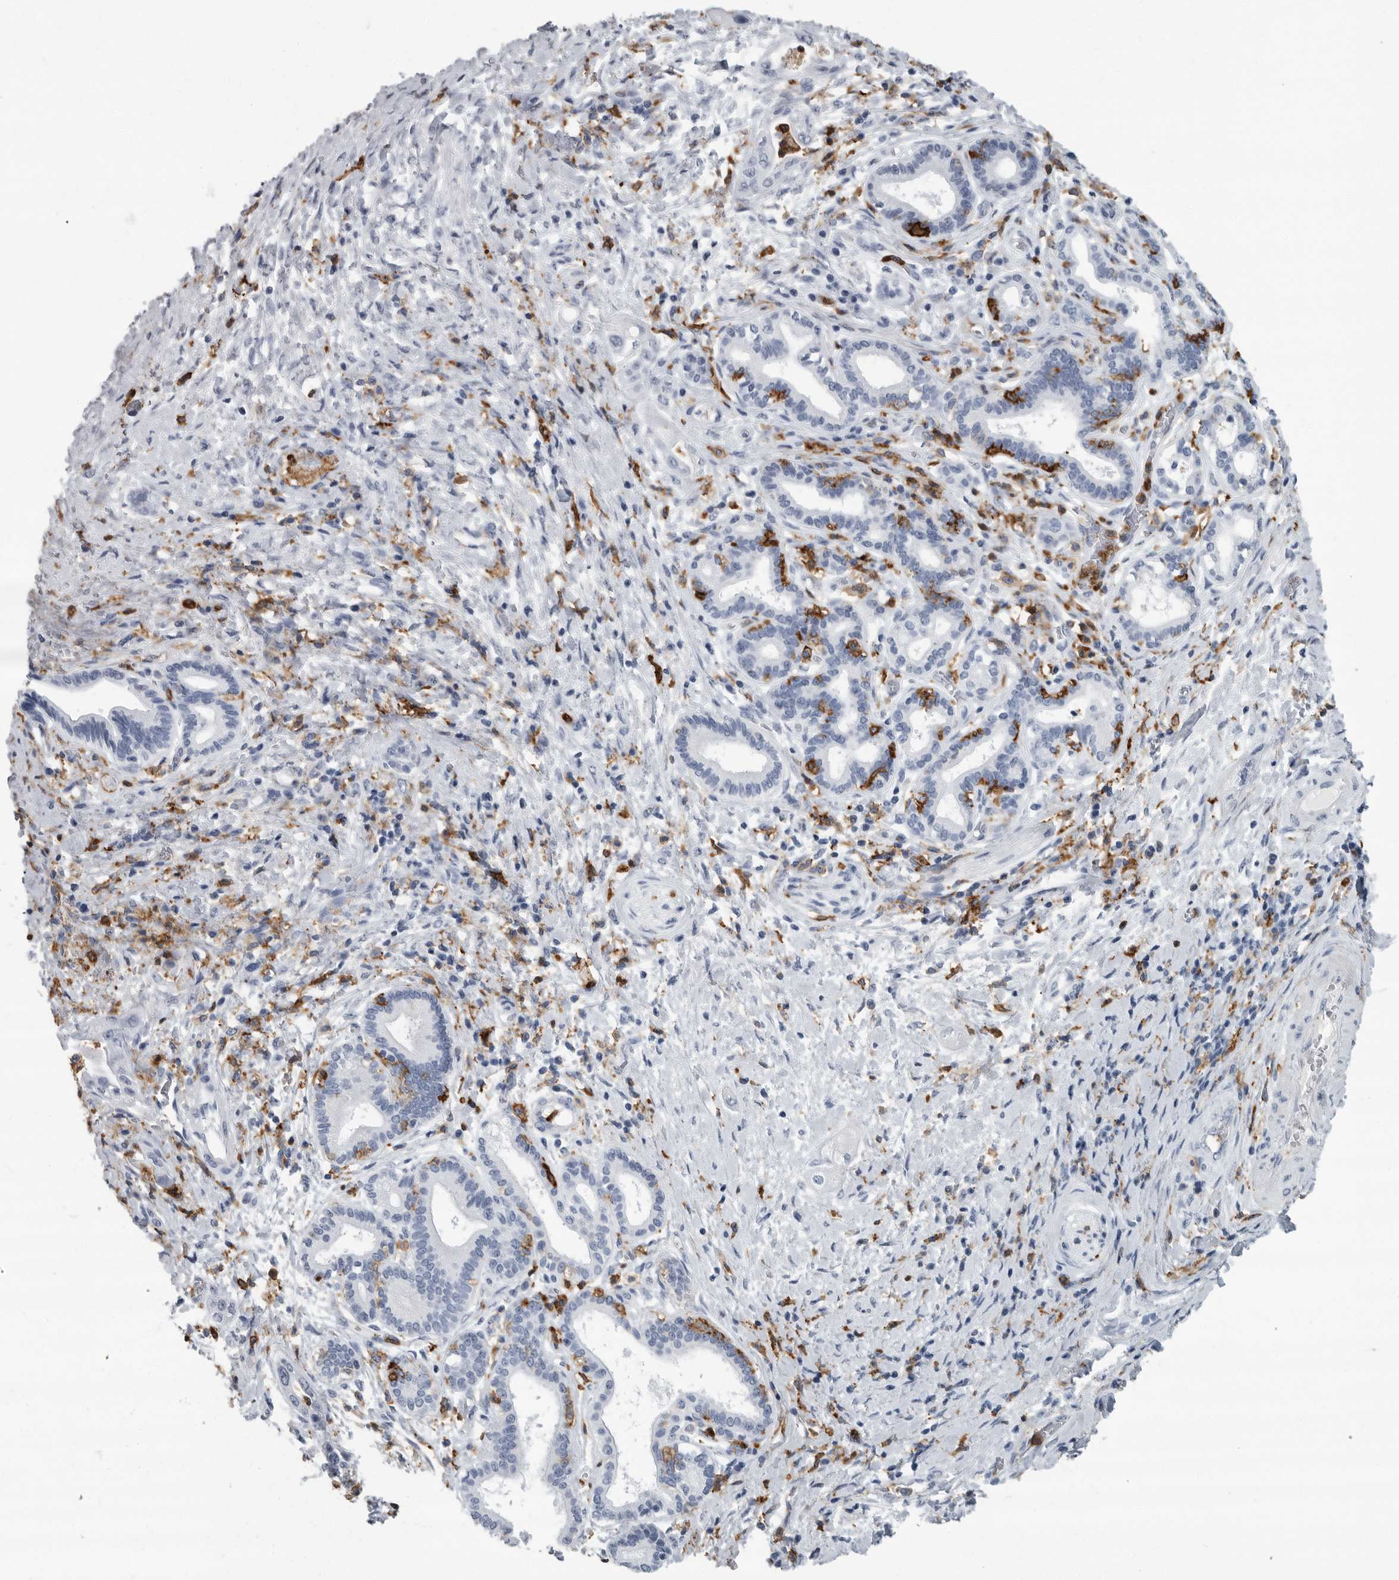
{"staining": {"intensity": "negative", "quantity": "none", "location": "none"}, "tissue": "pancreatic cancer", "cell_type": "Tumor cells", "image_type": "cancer", "snomed": [{"axis": "morphology", "description": "Adenocarcinoma, NOS"}, {"axis": "topography", "description": "Pancreas"}], "caption": "Protein analysis of pancreatic cancer displays no significant expression in tumor cells. (IHC, brightfield microscopy, high magnification).", "gene": "FCER1G", "patient": {"sex": "male", "age": 58}}